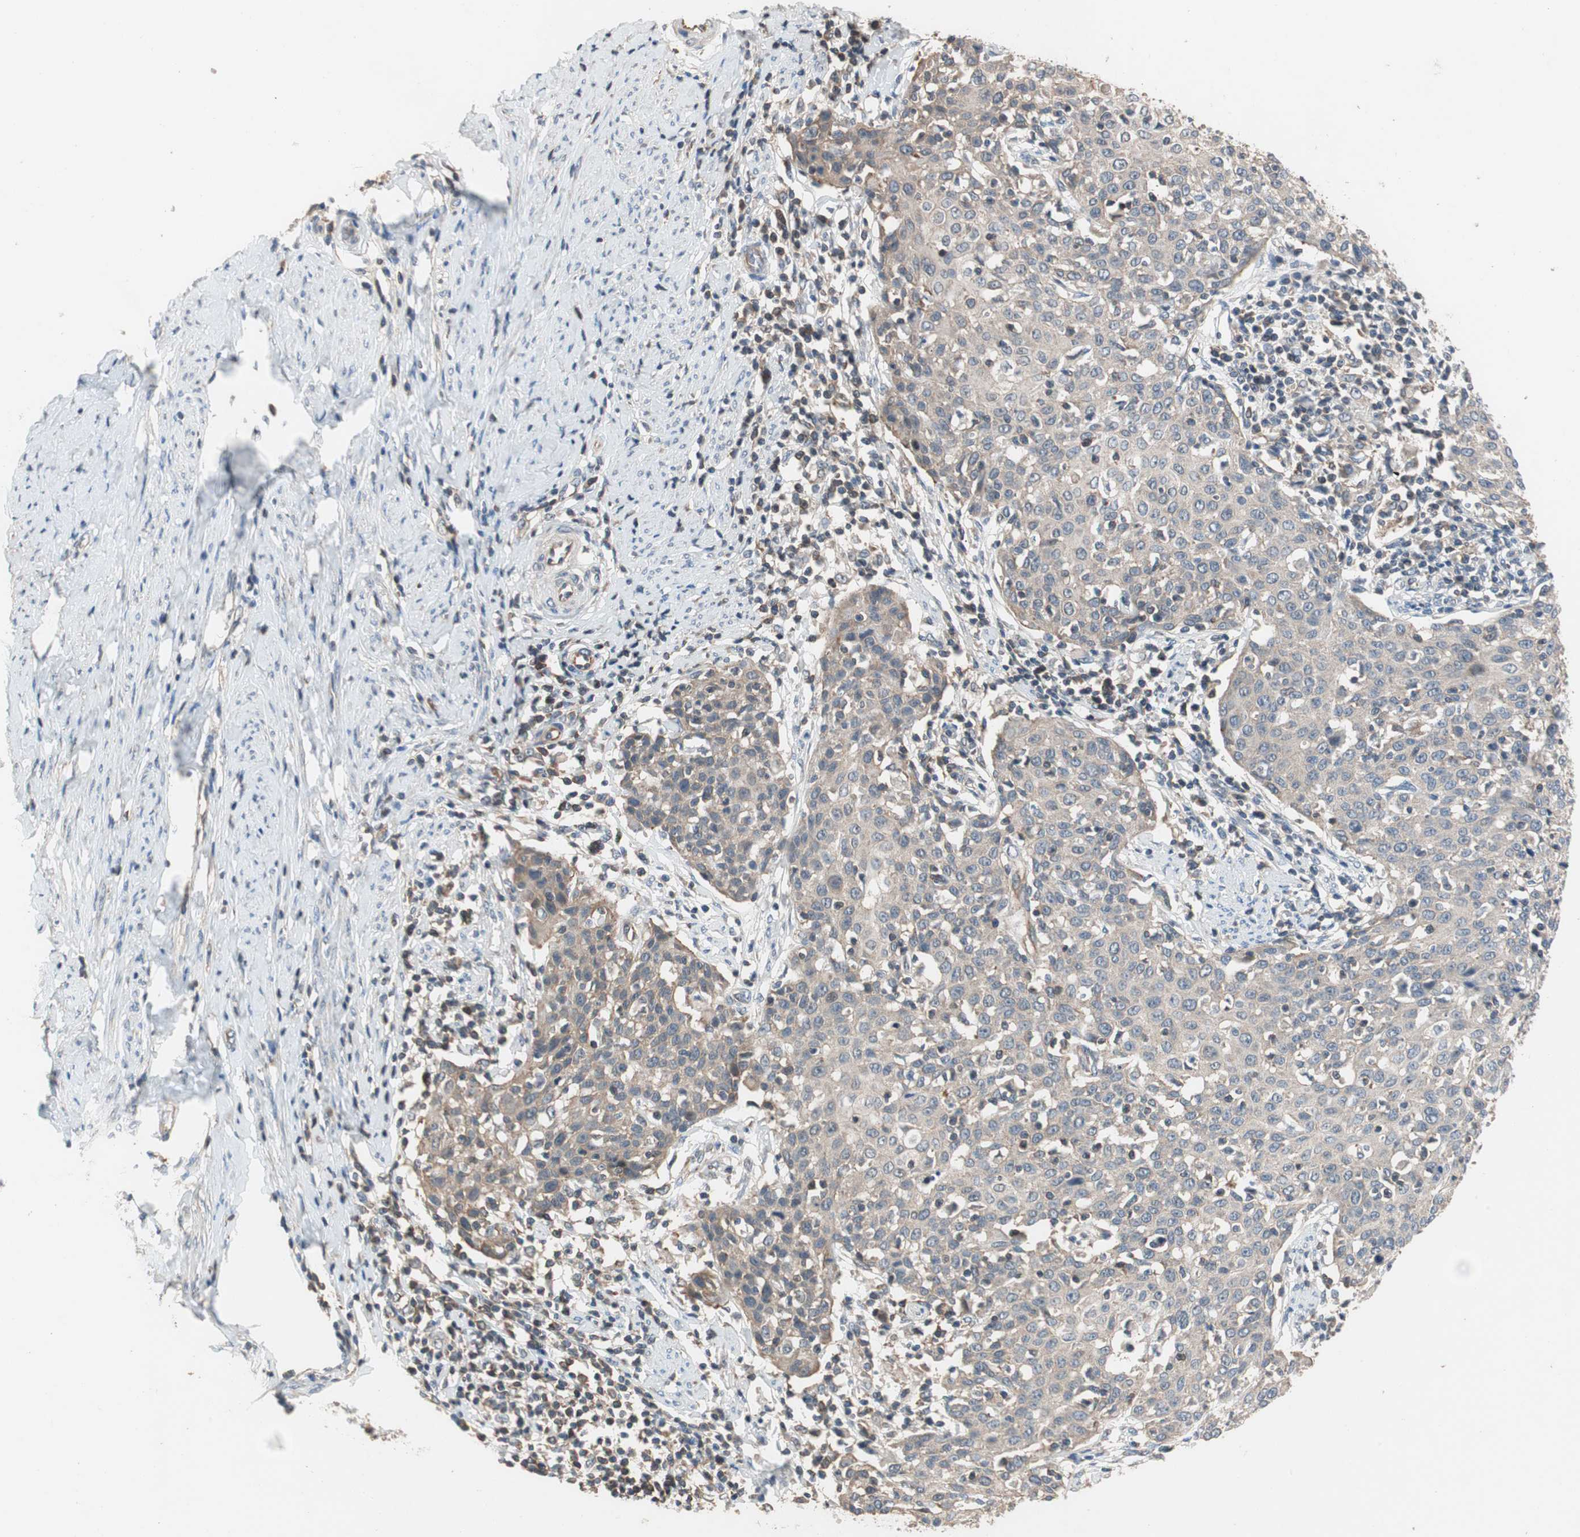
{"staining": {"intensity": "weak", "quantity": ">75%", "location": "cytoplasmic/membranous"}, "tissue": "cervical cancer", "cell_type": "Tumor cells", "image_type": "cancer", "snomed": [{"axis": "morphology", "description": "Squamous cell carcinoma, NOS"}, {"axis": "topography", "description": "Cervix"}], "caption": "Human cervical squamous cell carcinoma stained with a protein marker reveals weak staining in tumor cells.", "gene": "MAP4K2", "patient": {"sex": "female", "age": 38}}